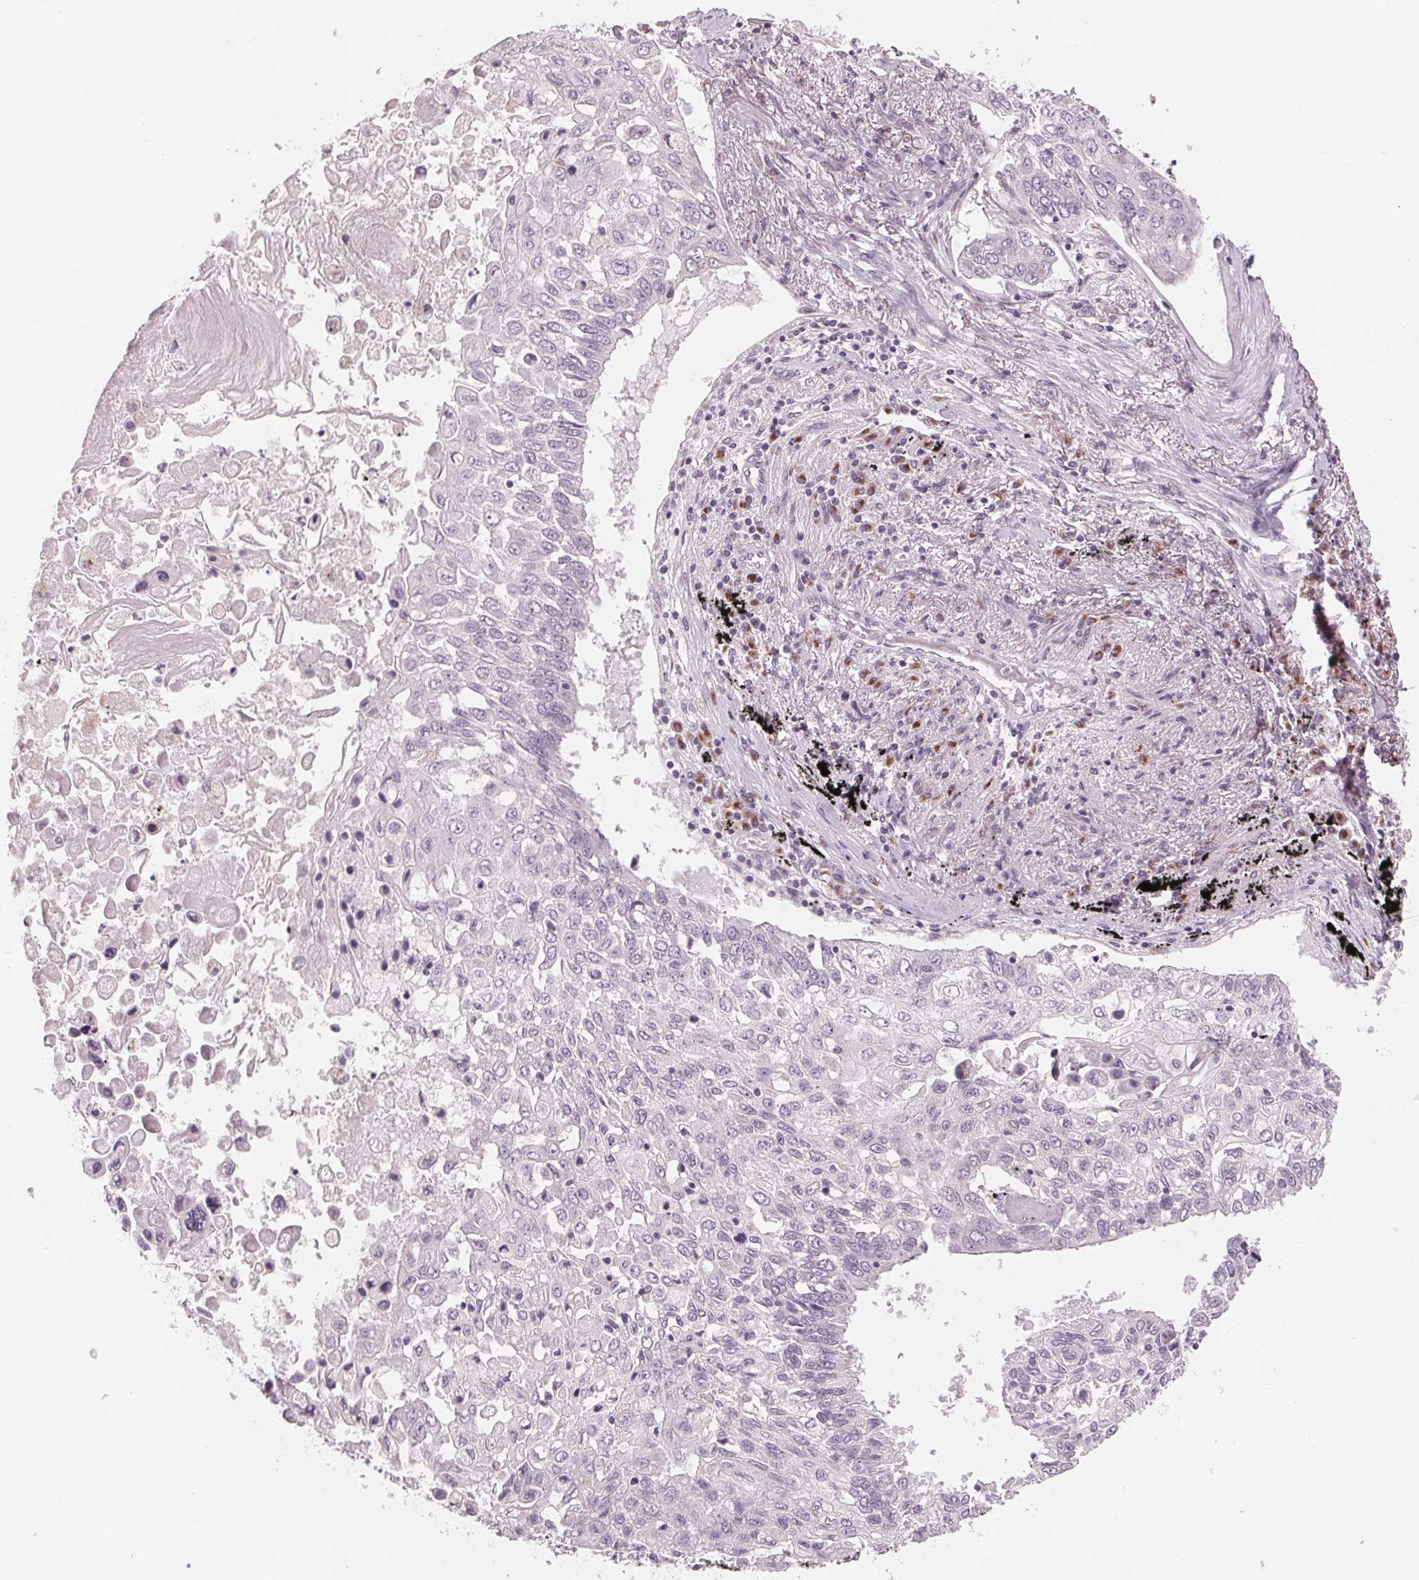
{"staining": {"intensity": "negative", "quantity": "none", "location": "none"}, "tissue": "lung cancer", "cell_type": "Tumor cells", "image_type": "cancer", "snomed": [{"axis": "morphology", "description": "Squamous cell carcinoma, NOS"}, {"axis": "topography", "description": "Lung"}], "caption": "The photomicrograph shows no significant expression in tumor cells of squamous cell carcinoma (lung).", "gene": "IL9R", "patient": {"sex": "male", "age": 75}}